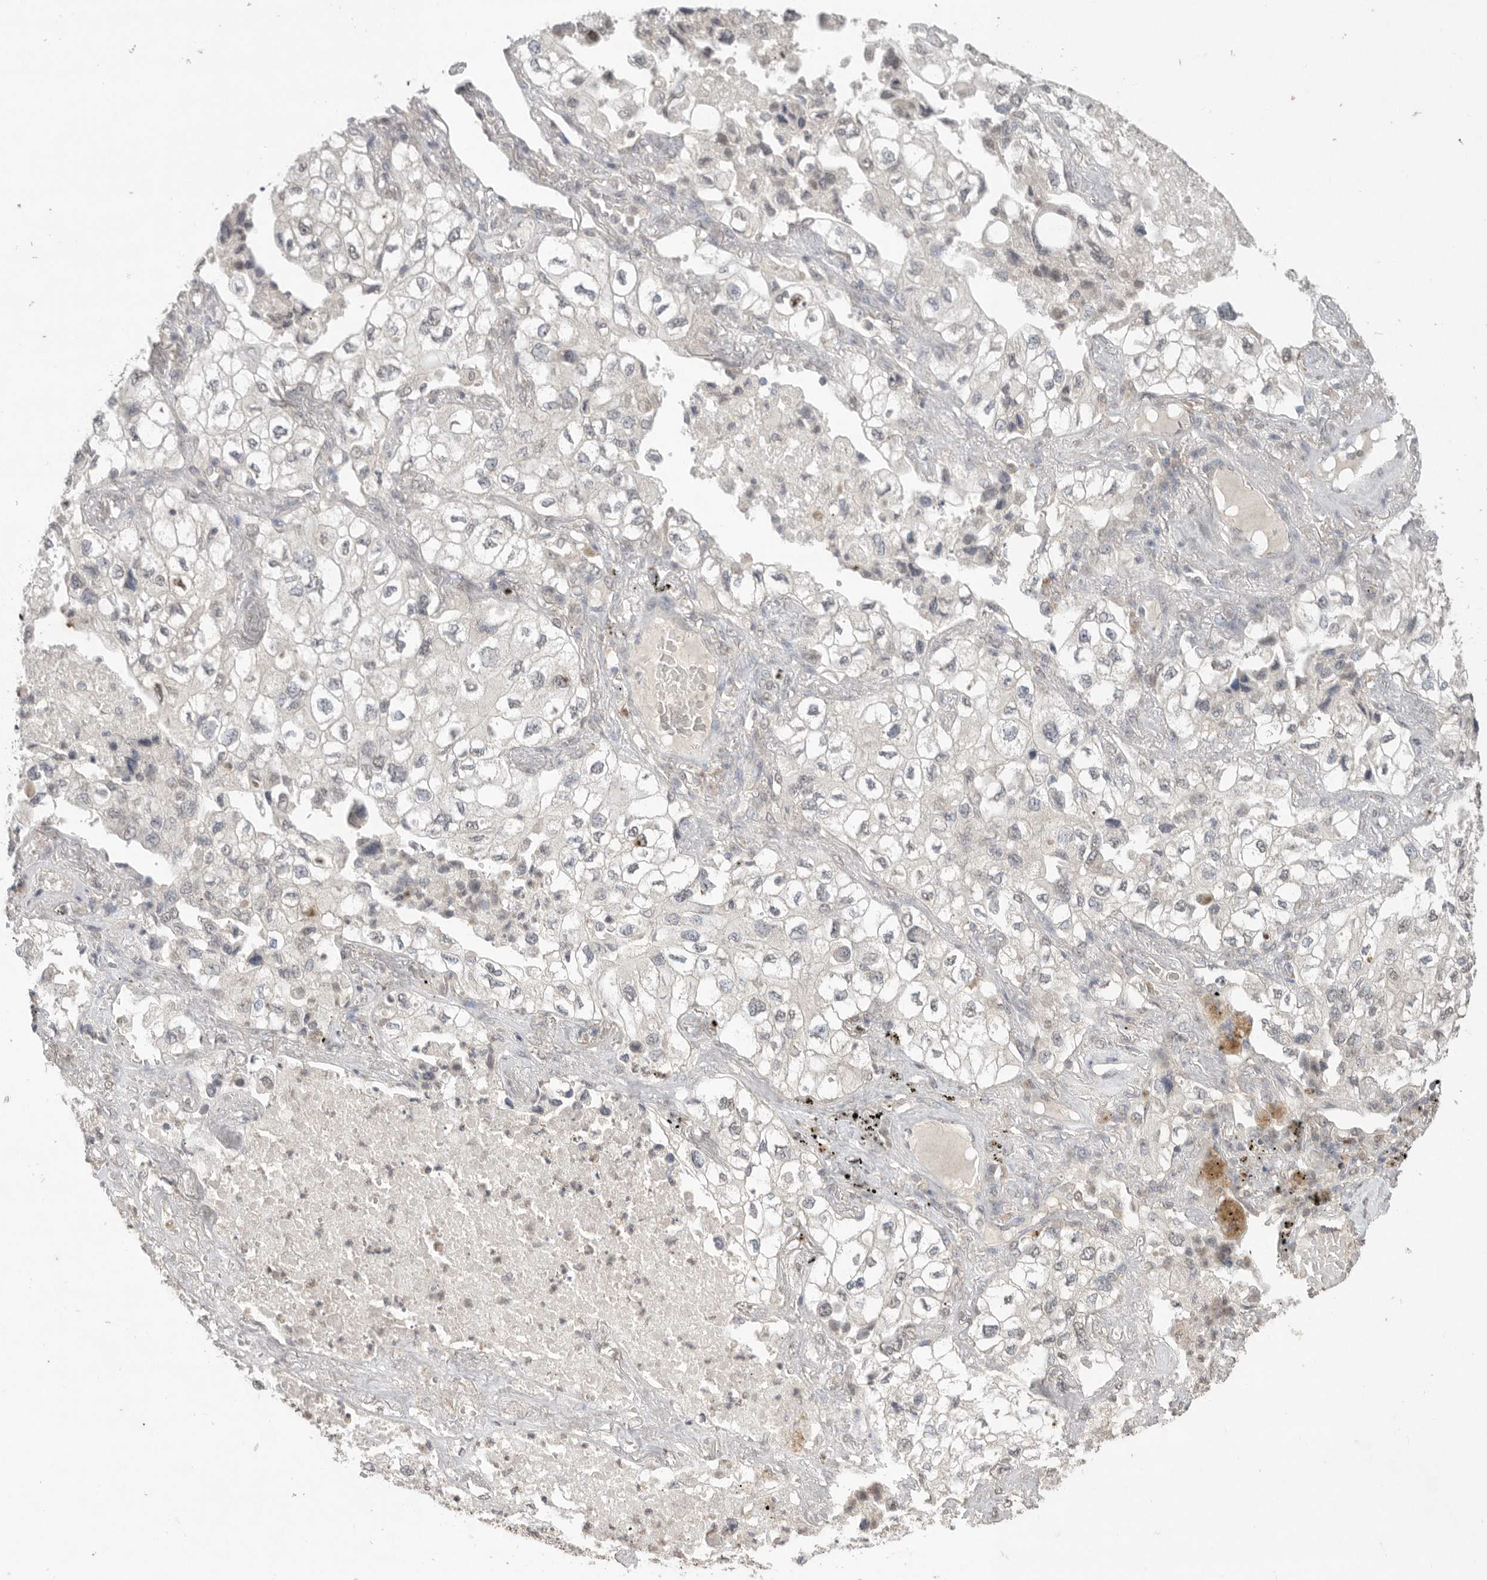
{"staining": {"intensity": "negative", "quantity": "none", "location": "none"}, "tissue": "lung cancer", "cell_type": "Tumor cells", "image_type": "cancer", "snomed": [{"axis": "morphology", "description": "Adenocarcinoma, NOS"}, {"axis": "topography", "description": "Lung"}], "caption": "IHC of human lung cancer displays no expression in tumor cells.", "gene": "KLK5", "patient": {"sex": "male", "age": 63}}